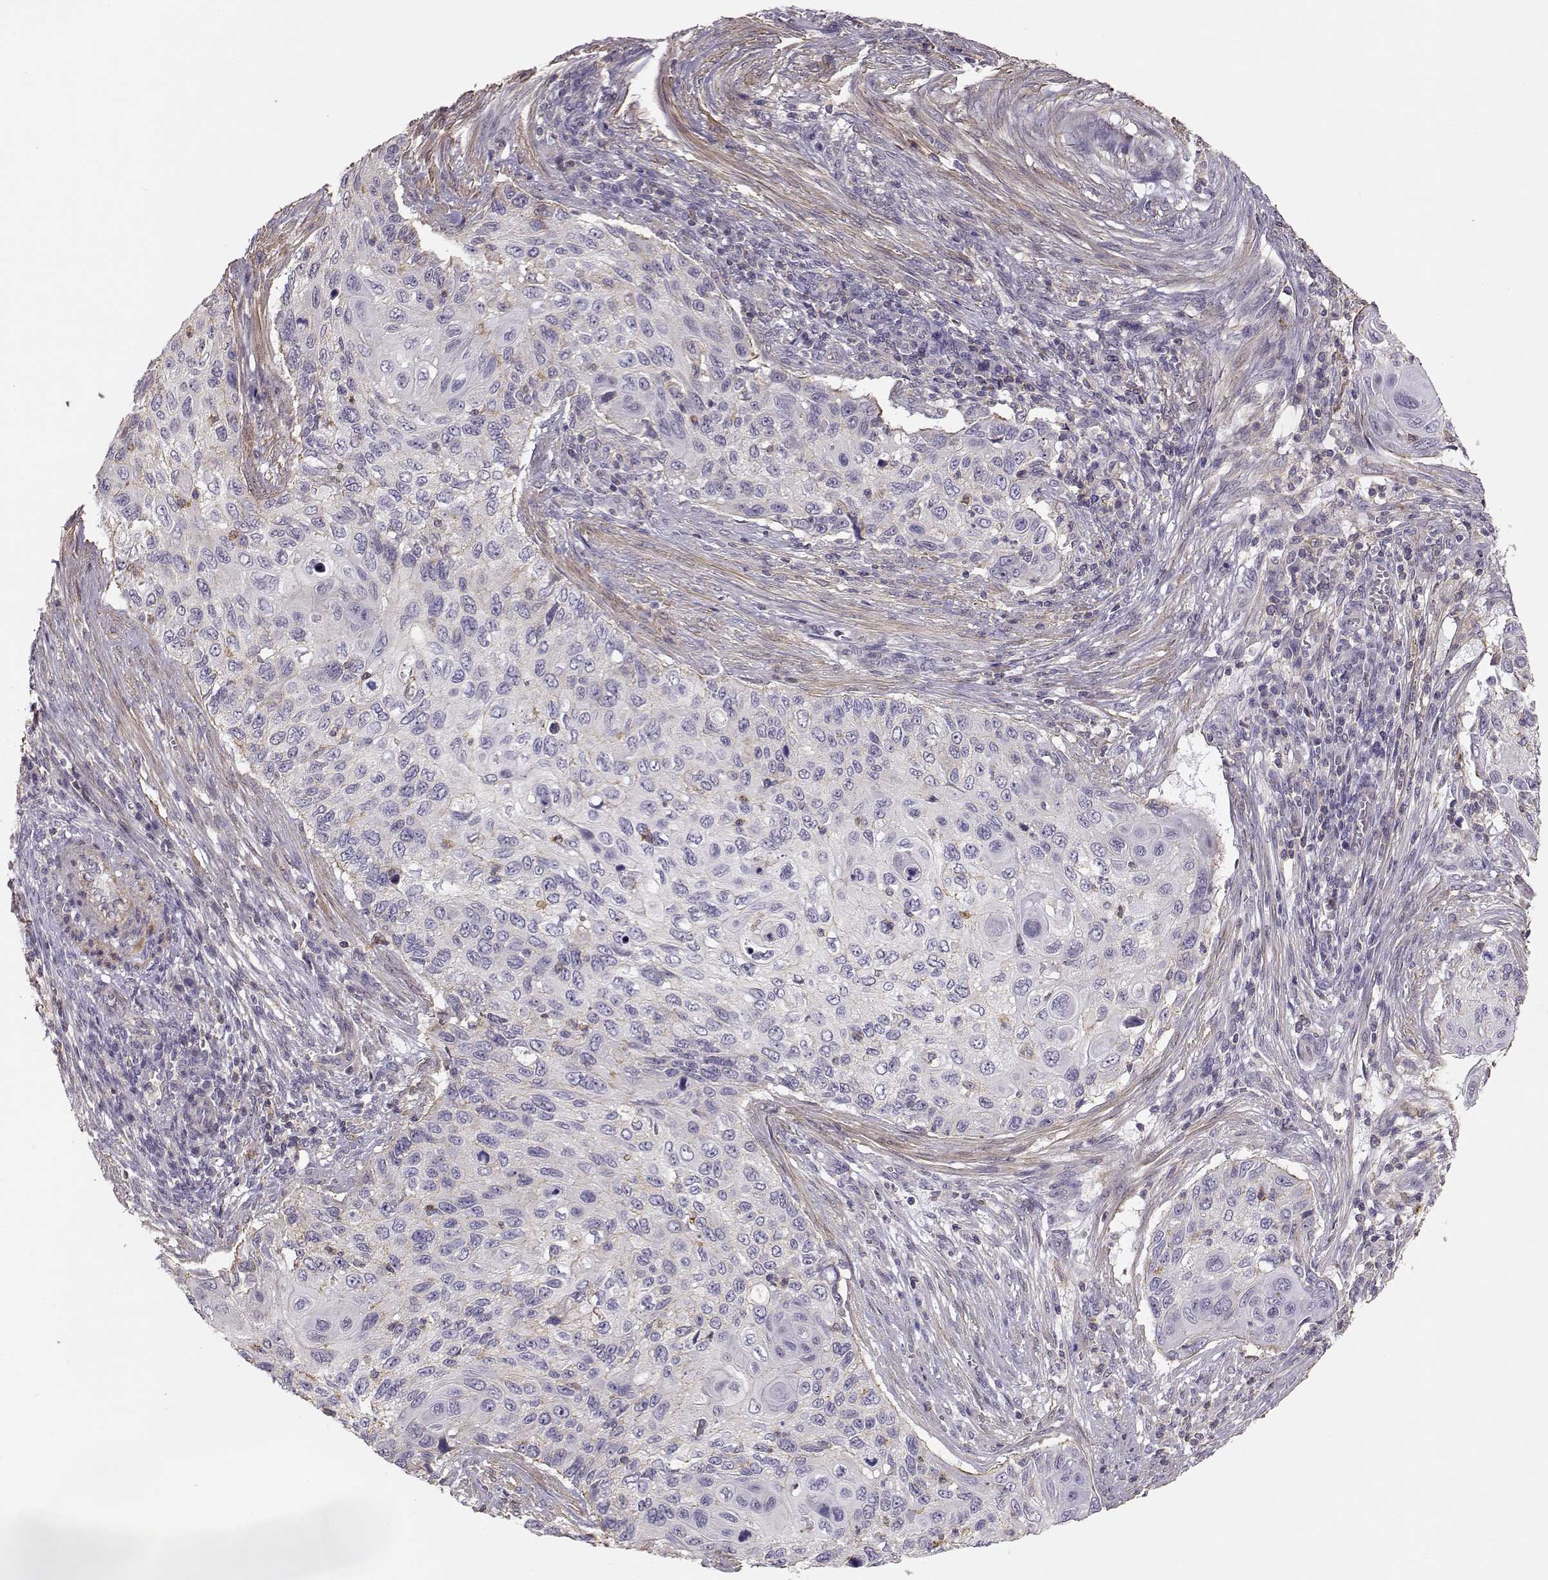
{"staining": {"intensity": "negative", "quantity": "none", "location": "none"}, "tissue": "cervical cancer", "cell_type": "Tumor cells", "image_type": "cancer", "snomed": [{"axis": "morphology", "description": "Squamous cell carcinoma, NOS"}, {"axis": "topography", "description": "Cervix"}], "caption": "Immunohistochemistry (IHC) of cervical cancer demonstrates no positivity in tumor cells.", "gene": "DAPL1", "patient": {"sex": "female", "age": 70}}